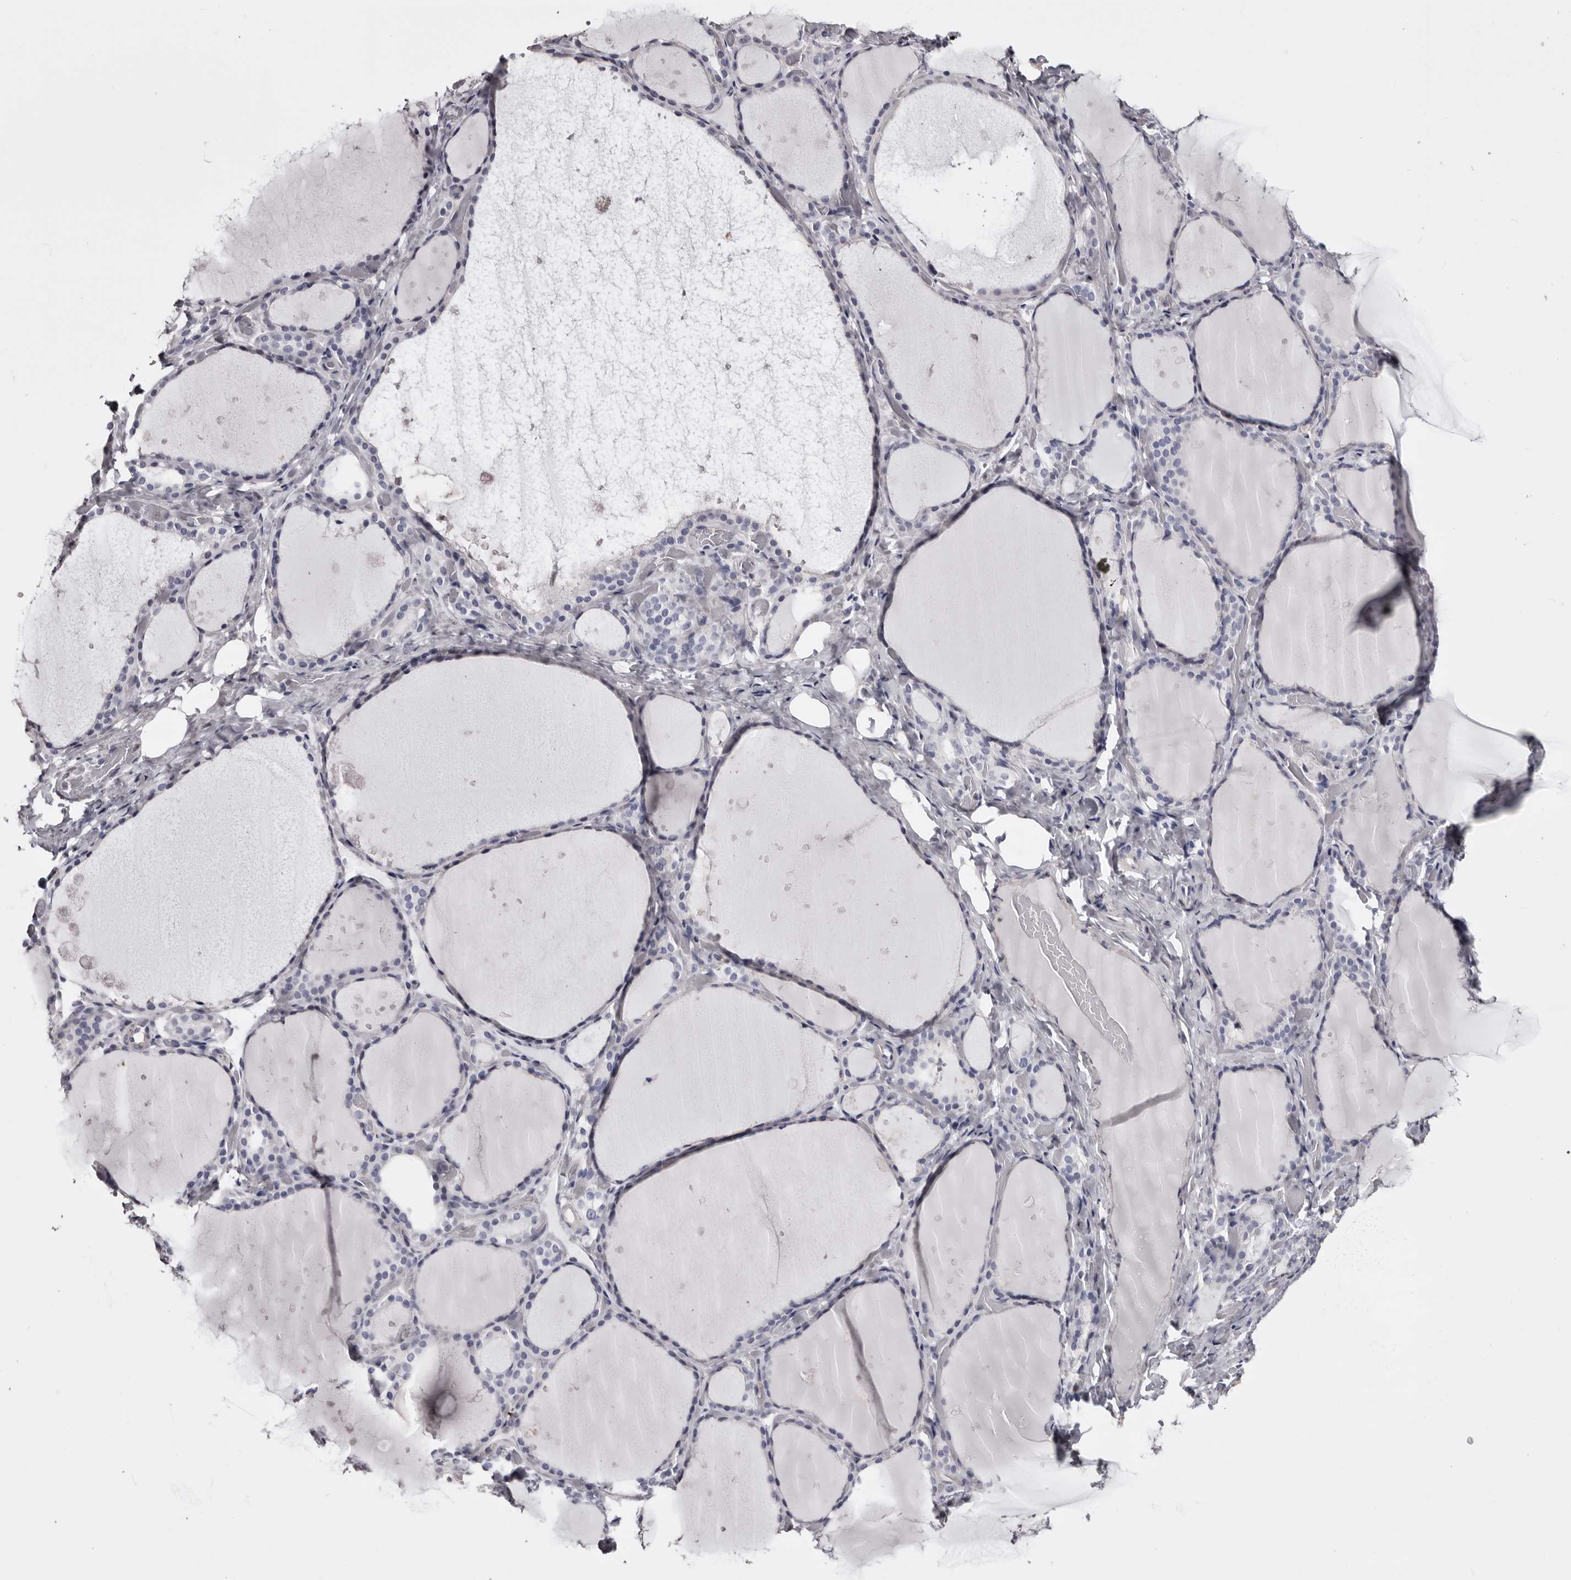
{"staining": {"intensity": "negative", "quantity": "none", "location": "none"}, "tissue": "thyroid gland", "cell_type": "Glandular cells", "image_type": "normal", "snomed": [{"axis": "morphology", "description": "Normal tissue, NOS"}, {"axis": "topography", "description": "Thyroid gland"}], "caption": "A photomicrograph of thyroid gland stained for a protein exhibits no brown staining in glandular cells. Nuclei are stained in blue.", "gene": "LAD1", "patient": {"sex": "female", "age": 44}}